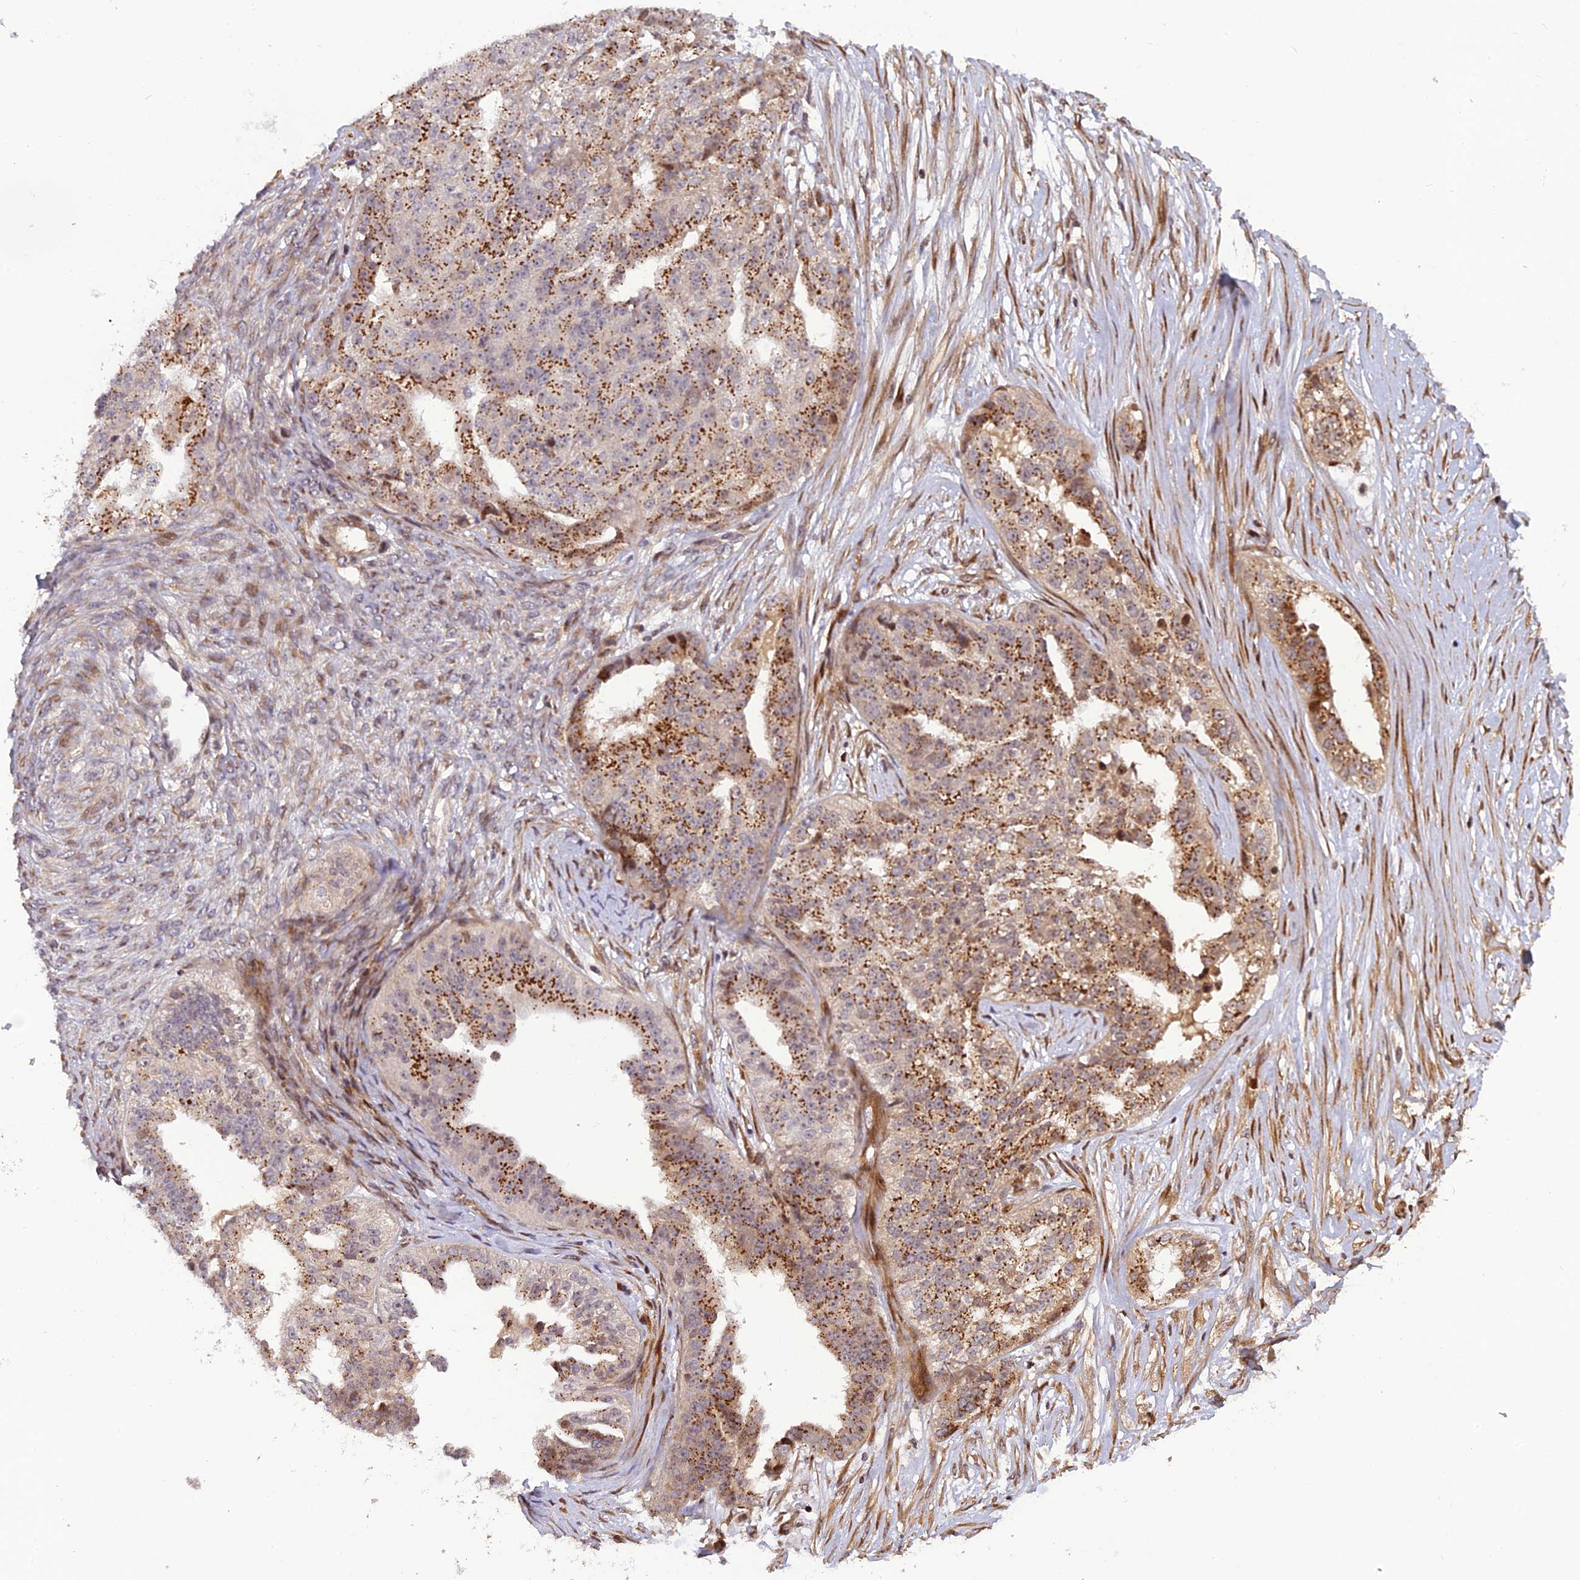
{"staining": {"intensity": "moderate", "quantity": "25%-75%", "location": "cytoplasmic/membranous"}, "tissue": "ovarian cancer", "cell_type": "Tumor cells", "image_type": "cancer", "snomed": [{"axis": "morphology", "description": "Cystadenocarcinoma, serous, NOS"}, {"axis": "topography", "description": "Ovary"}], "caption": "The micrograph shows immunohistochemical staining of serous cystadenocarcinoma (ovarian). There is moderate cytoplasmic/membranous expression is seen in approximately 25%-75% of tumor cells.", "gene": "SMIM7", "patient": {"sex": "female", "age": 58}}